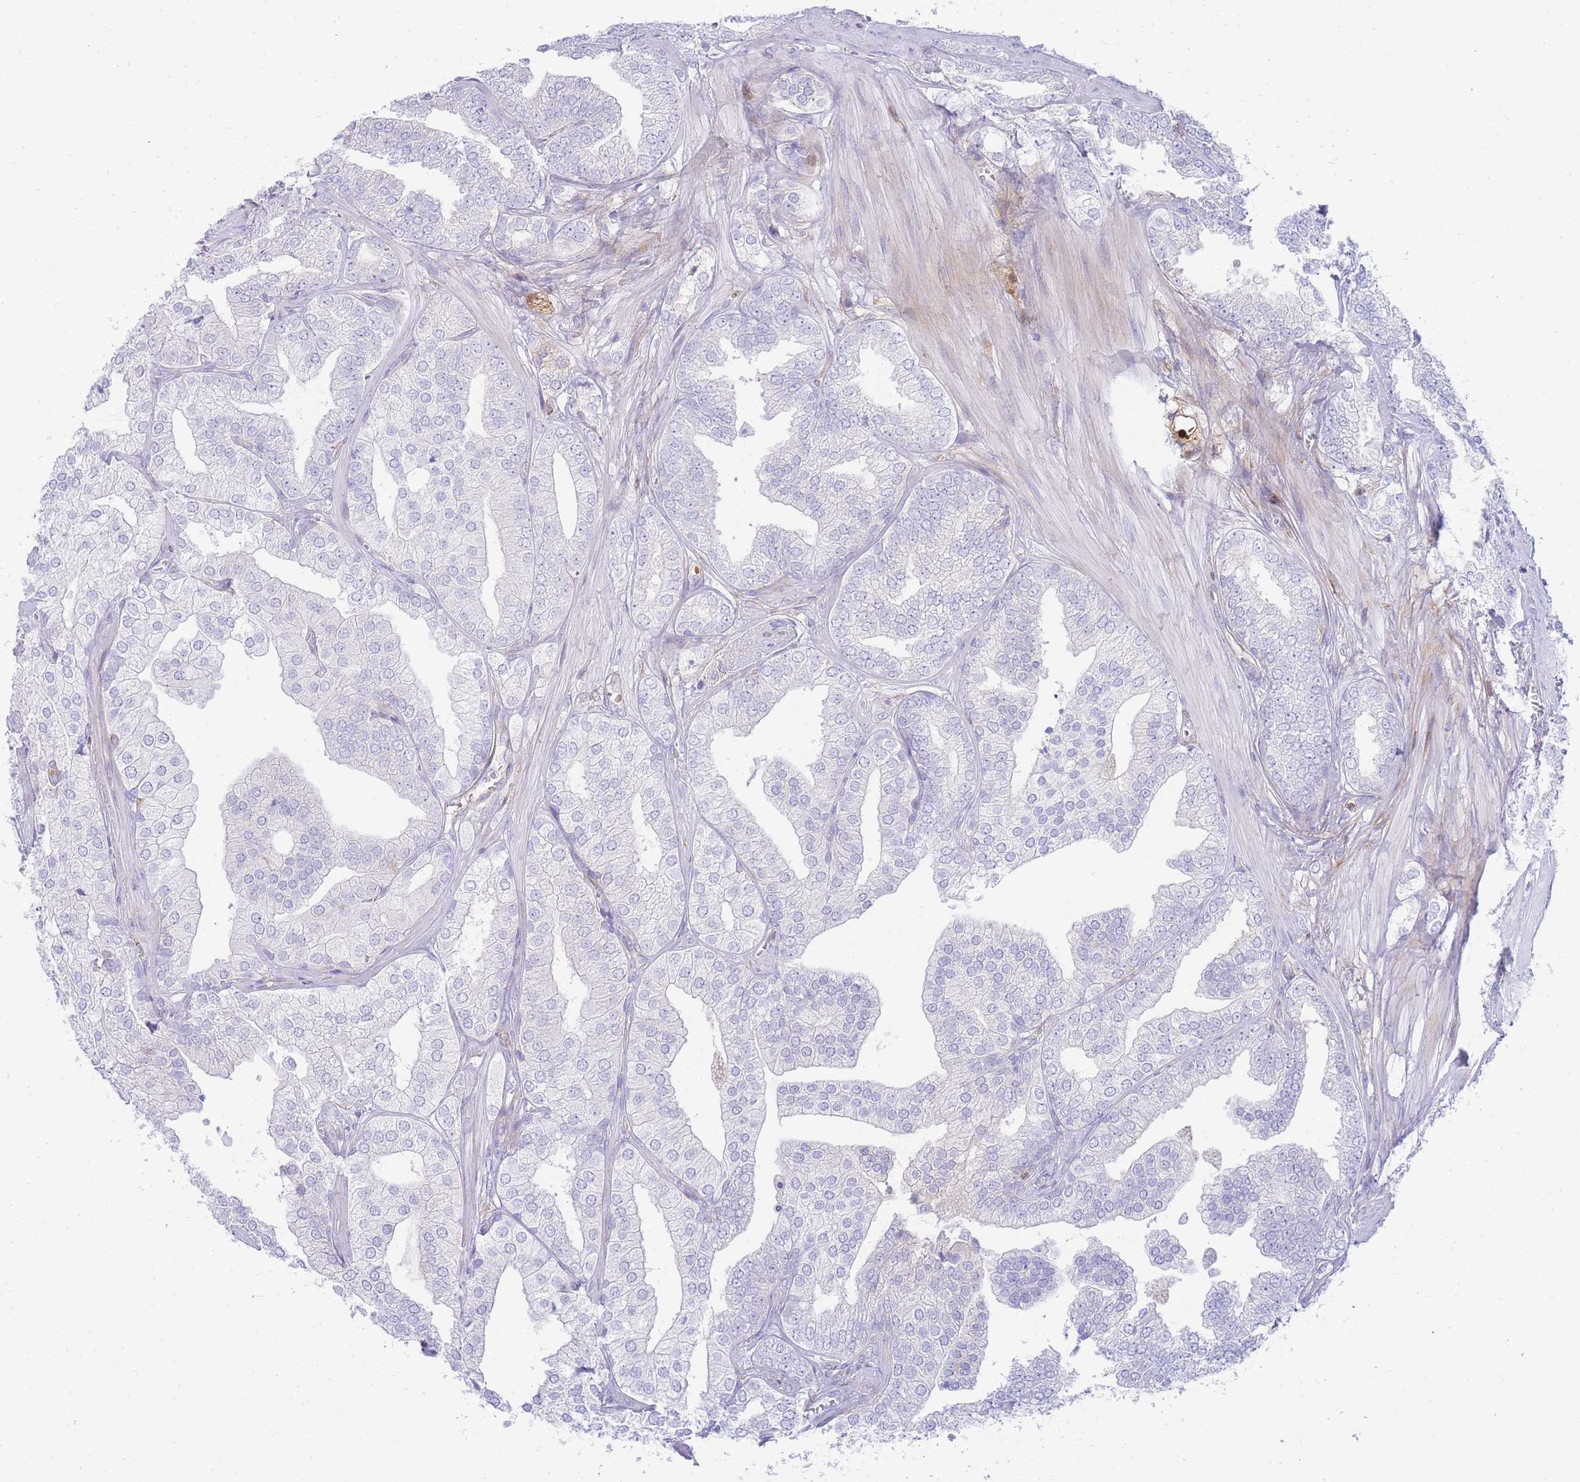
{"staining": {"intensity": "negative", "quantity": "none", "location": "none"}, "tissue": "prostate cancer", "cell_type": "Tumor cells", "image_type": "cancer", "snomed": [{"axis": "morphology", "description": "Adenocarcinoma, High grade"}, {"axis": "topography", "description": "Prostate"}], "caption": "An immunohistochemistry (IHC) micrograph of prostate cancer is shown. There is no staining in tumor cells of prostate cancer.", "gene": "FBN3", "patient": {"sex": "male", "age": 50}}